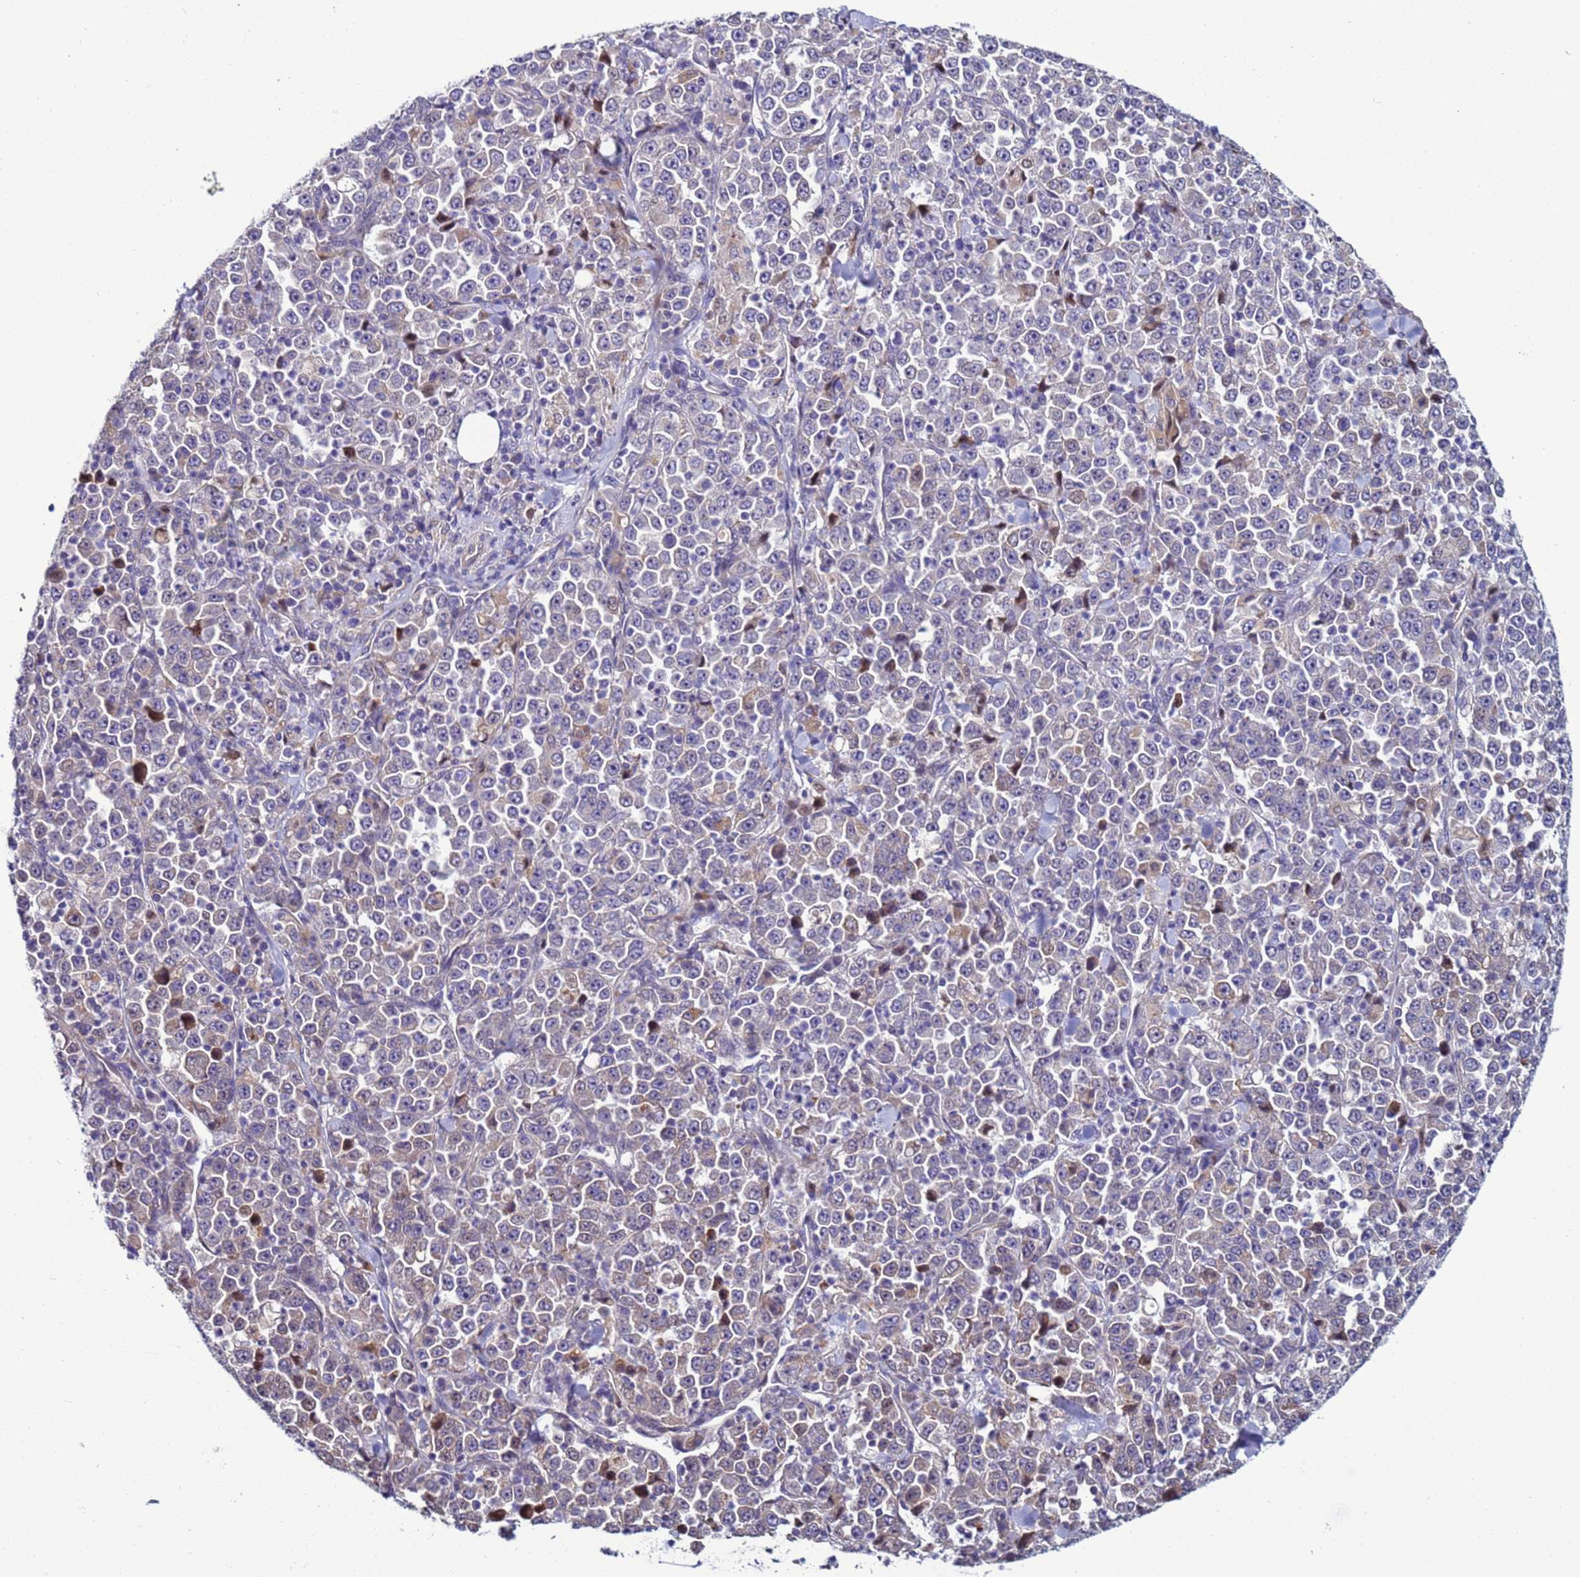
{"staining": {"intensity": "negative", "quantity": "none", "location": "none"}, "tissue": "stomach cancer", "cell_type": "Tumor cells", "image_type": "cancer", "snomed": [{"axis": "morphology", "description": "Normal tissue, NOS"}, {"axis": "morphology", "description": "Adenocarcinoma, NOS"}, {"axis": "topography", "description": "Stomach, upper"}, {"axis": "topography", "description": "Stomach"}], "caption": "DAB immunohistochemical staining of stomach adenocarcinoma demonstrates no significant positivity in tumor cells.", "gene": "NAT2", "patient": {"sex": "male", "age": 59}}